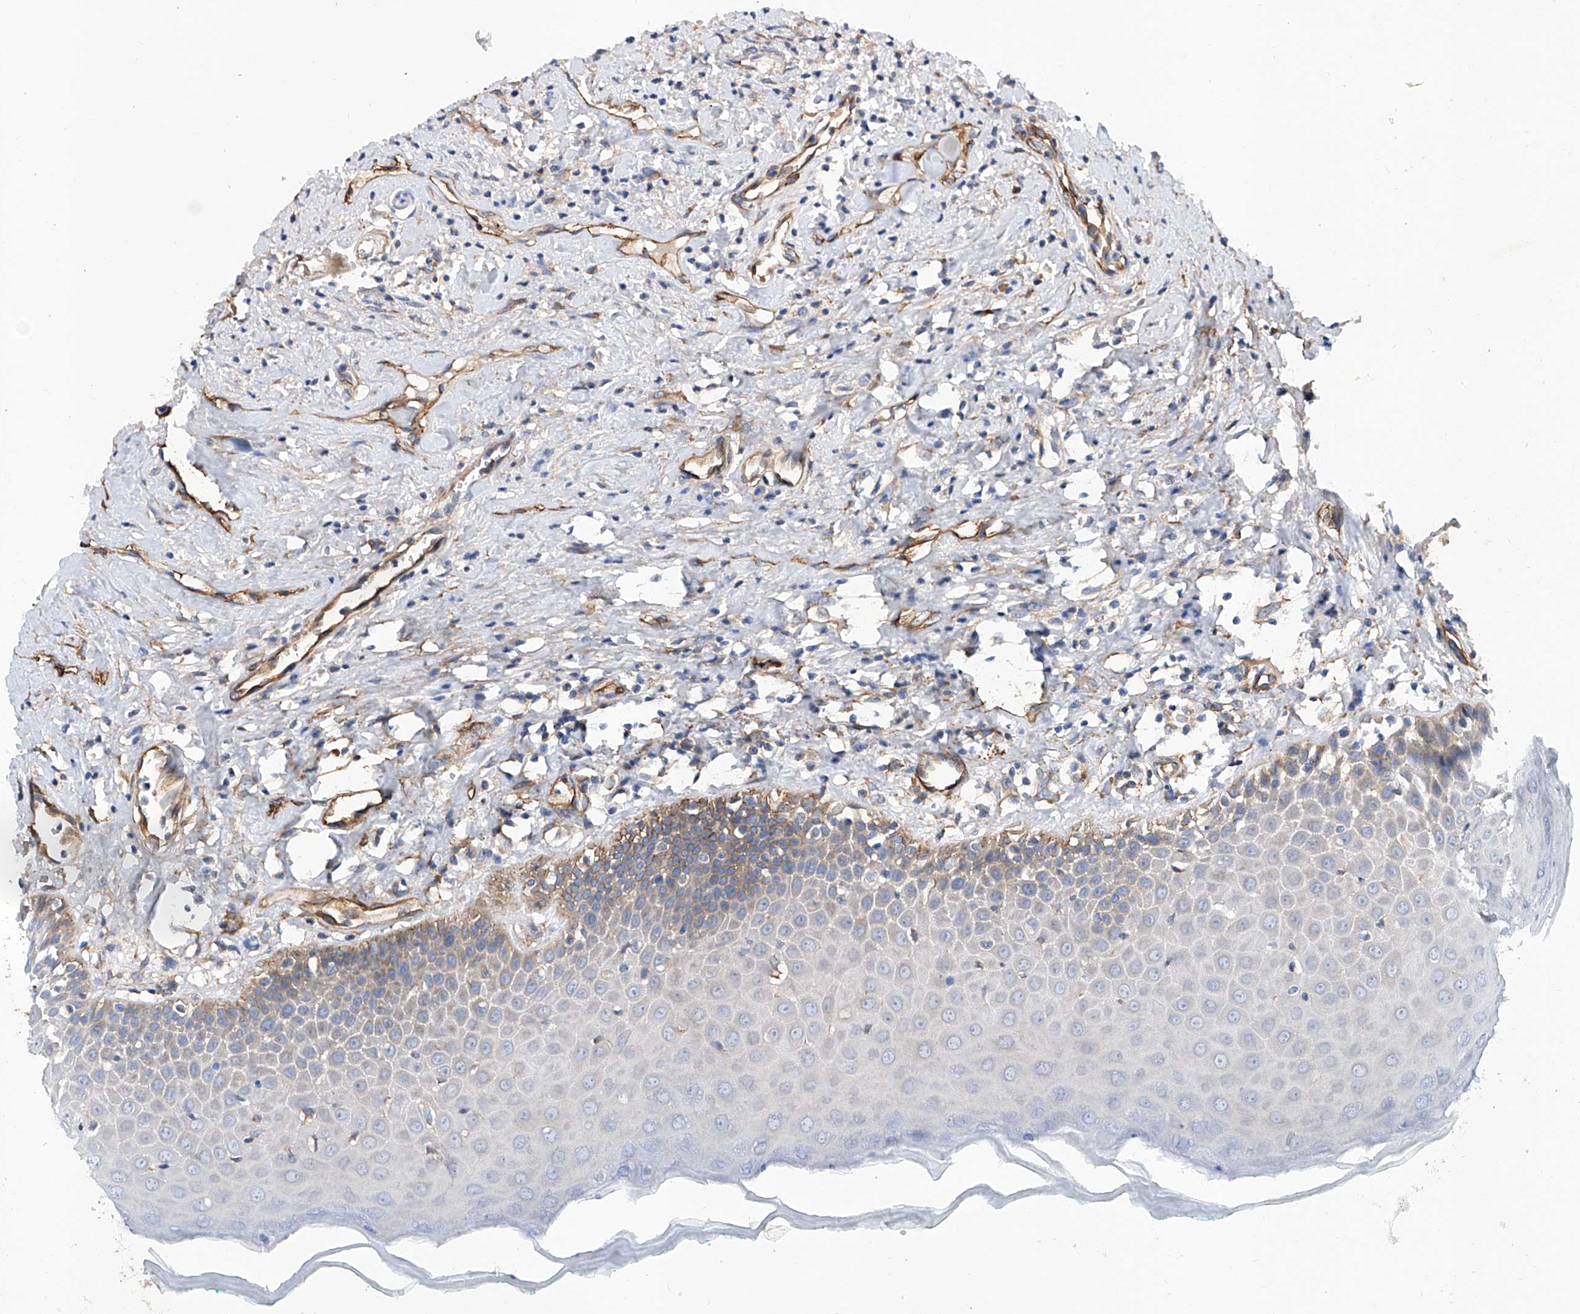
{"staining": {"intensity": "moderate", "quantity": "25%-75%", "location": "cytoplasmic/membranous"}, "tissue": "oral mucosa", "cell_type": "Squamous epithelial cells", "image_type": "normal", "snomed": [{"axis": "morphology", "description": "Normal tissue, NOS"}, {"axis": "topography", "description": "Oral tissue"}], "caption": "The photomicrograph exhibits immunohistochemical staining of normal oral mucosa. There is moderate cytoplasmic/membranous positivity is seen in about 25%-75% of squamous epithelial cells. (DAB IHC with brightfield microscopy, high magnification).", "gene": "INPP5B", "patient": {"sex": "female", "age": 70}}